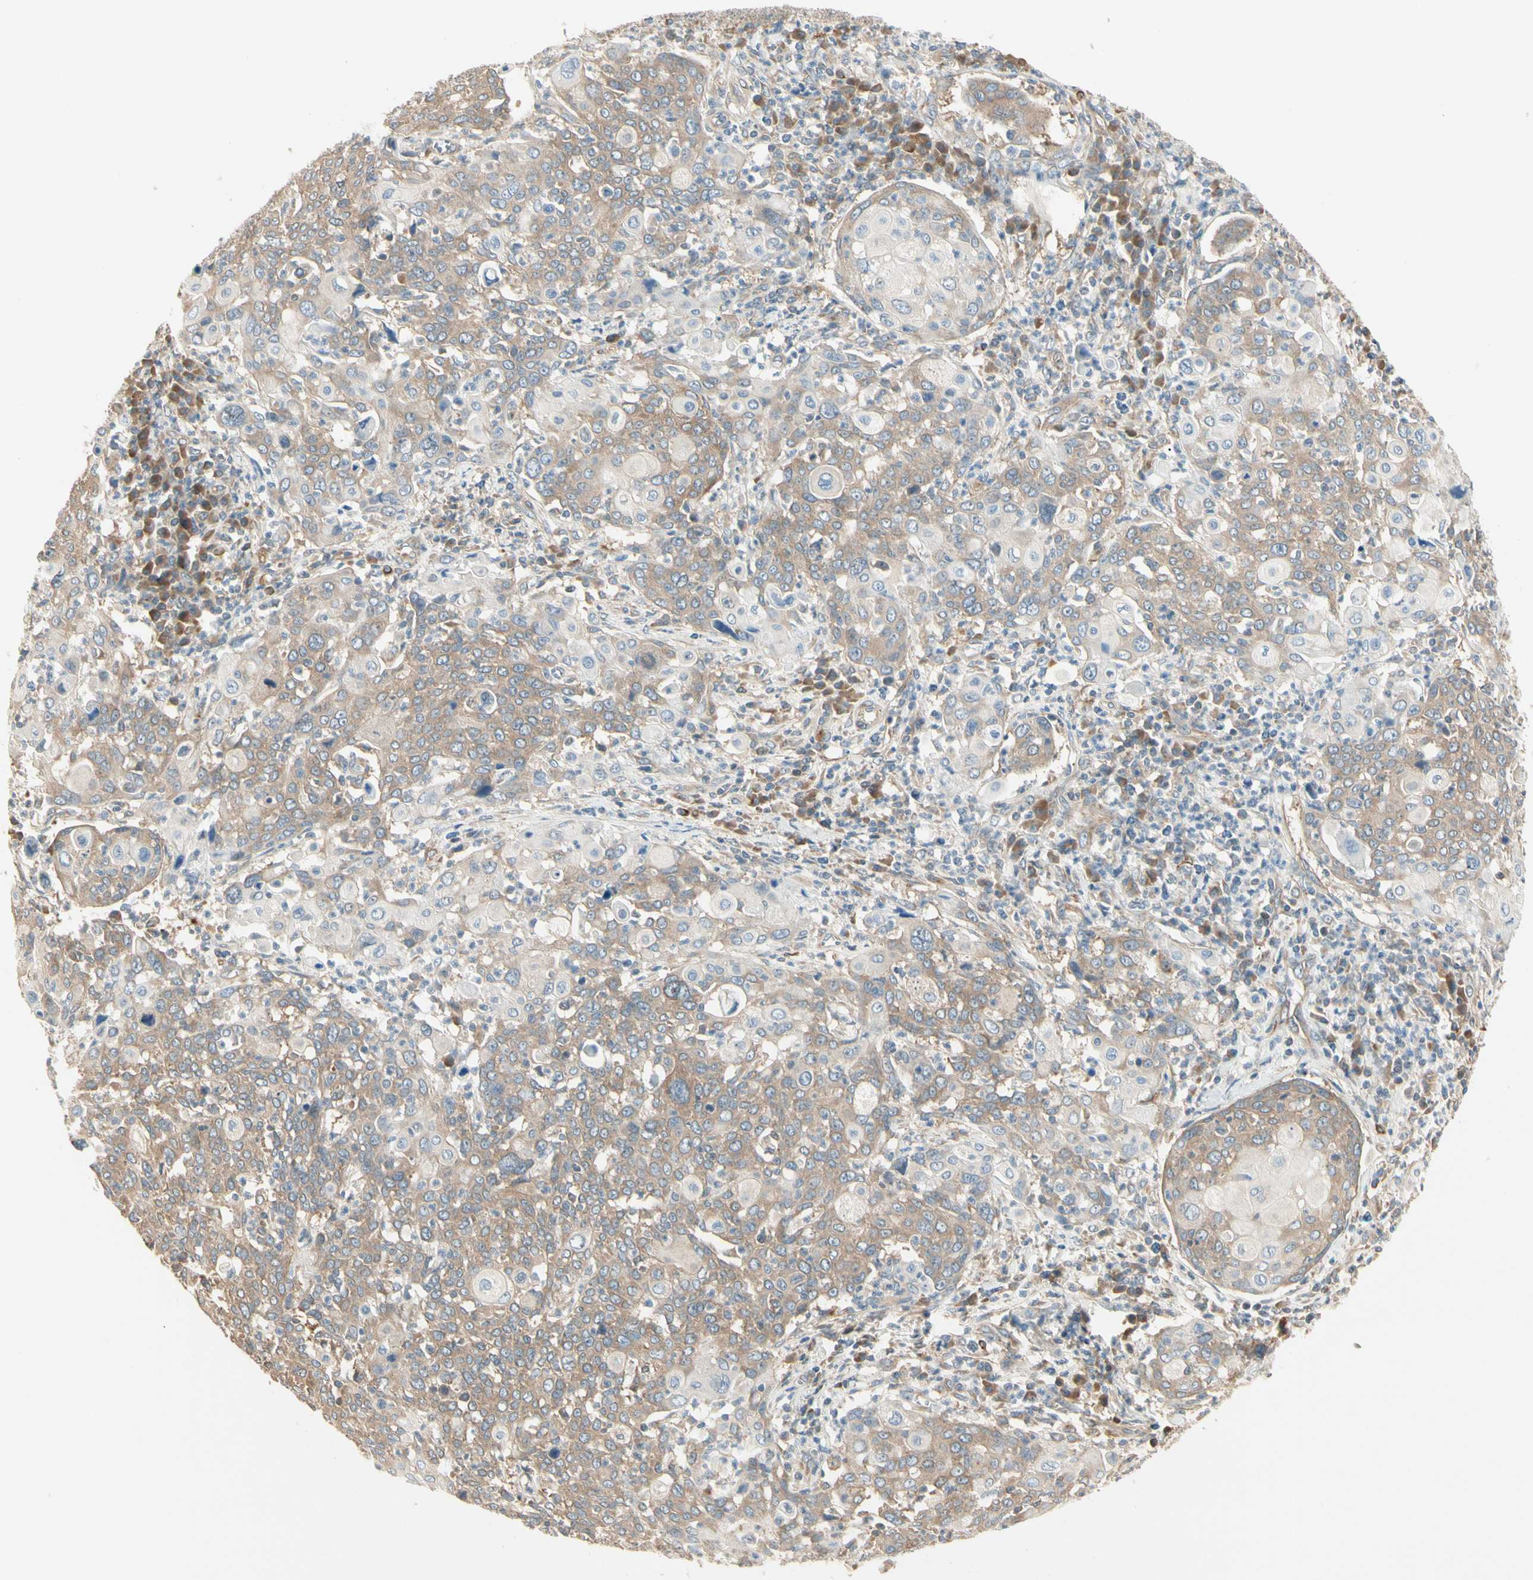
{"staining": {"intensity": "moderate", "quantity": ">75%", "location": "cytoplasmic/membranous"}, "tissue": "cervical cancer", "cell_type": "Tumor cells", "image_type": "cancer", "snomed": [{"axis": "morphology", "description": "Squamous cell carcinoma, NOS"}, {"axis": "topography", "description": "Cervix"}], "caption": "Immunohistochemistry (DAB (3,3'-diaminobenzidine)) staining of human cervical squamous cell carcinoma displays moderate cytoplasmic/membranous protein staining in about >75% of tumor cells. (DAB (3,3'-diaminobenzidine) IHC with brightfield microscopy, high magnification).", "gene": "IRAG1", "patient": {"sex": "female", "age": 40}}